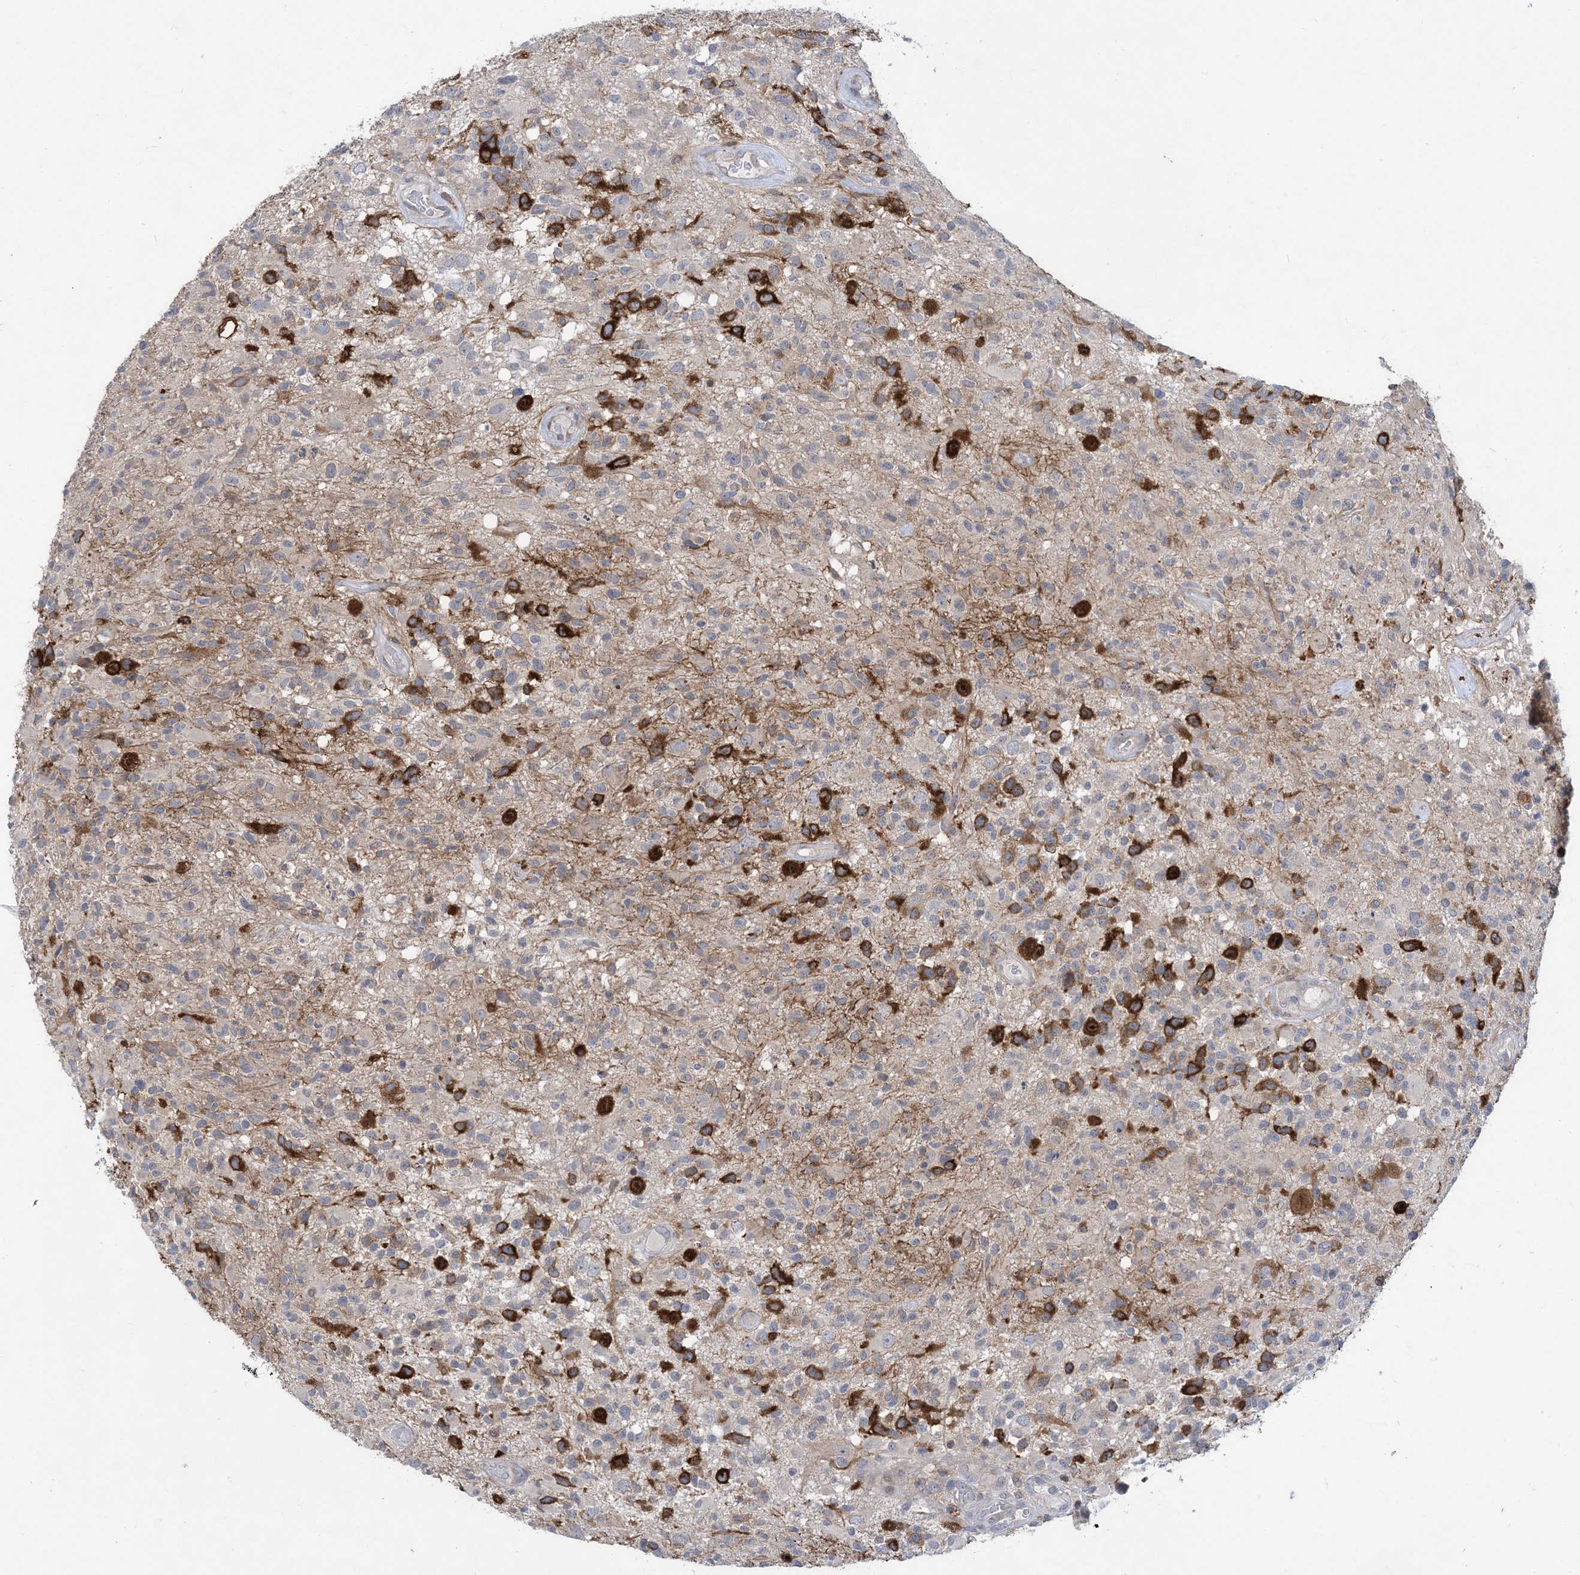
{"staining": {"intensity": "strong", "quantity": "<25%", "location": "cytoplasmic/membranous"}, "tissue": "glioma", "cell_type": "Tumor cells", "image_type": "cancer", "snomed": [{"axis": "morphology", "description": "Glioma, malignant, High grade"}, {"axis": "morphology", "description": "Glioblastoma, NOS"}, {"axis": "topography", "description": "Brain"}], "caption": "High-magnification brightfield microscopy of glioma stained with DAB (3,3'-diaminobenzidine) (brown) and counterstained with hematoxylin (blue). tumor cells exhibit strong cytoplasmic/membranous positivity is identified in about<25% of cells.", "gene": "AOC1", "patient": {"sex": "male", "age": 60}}